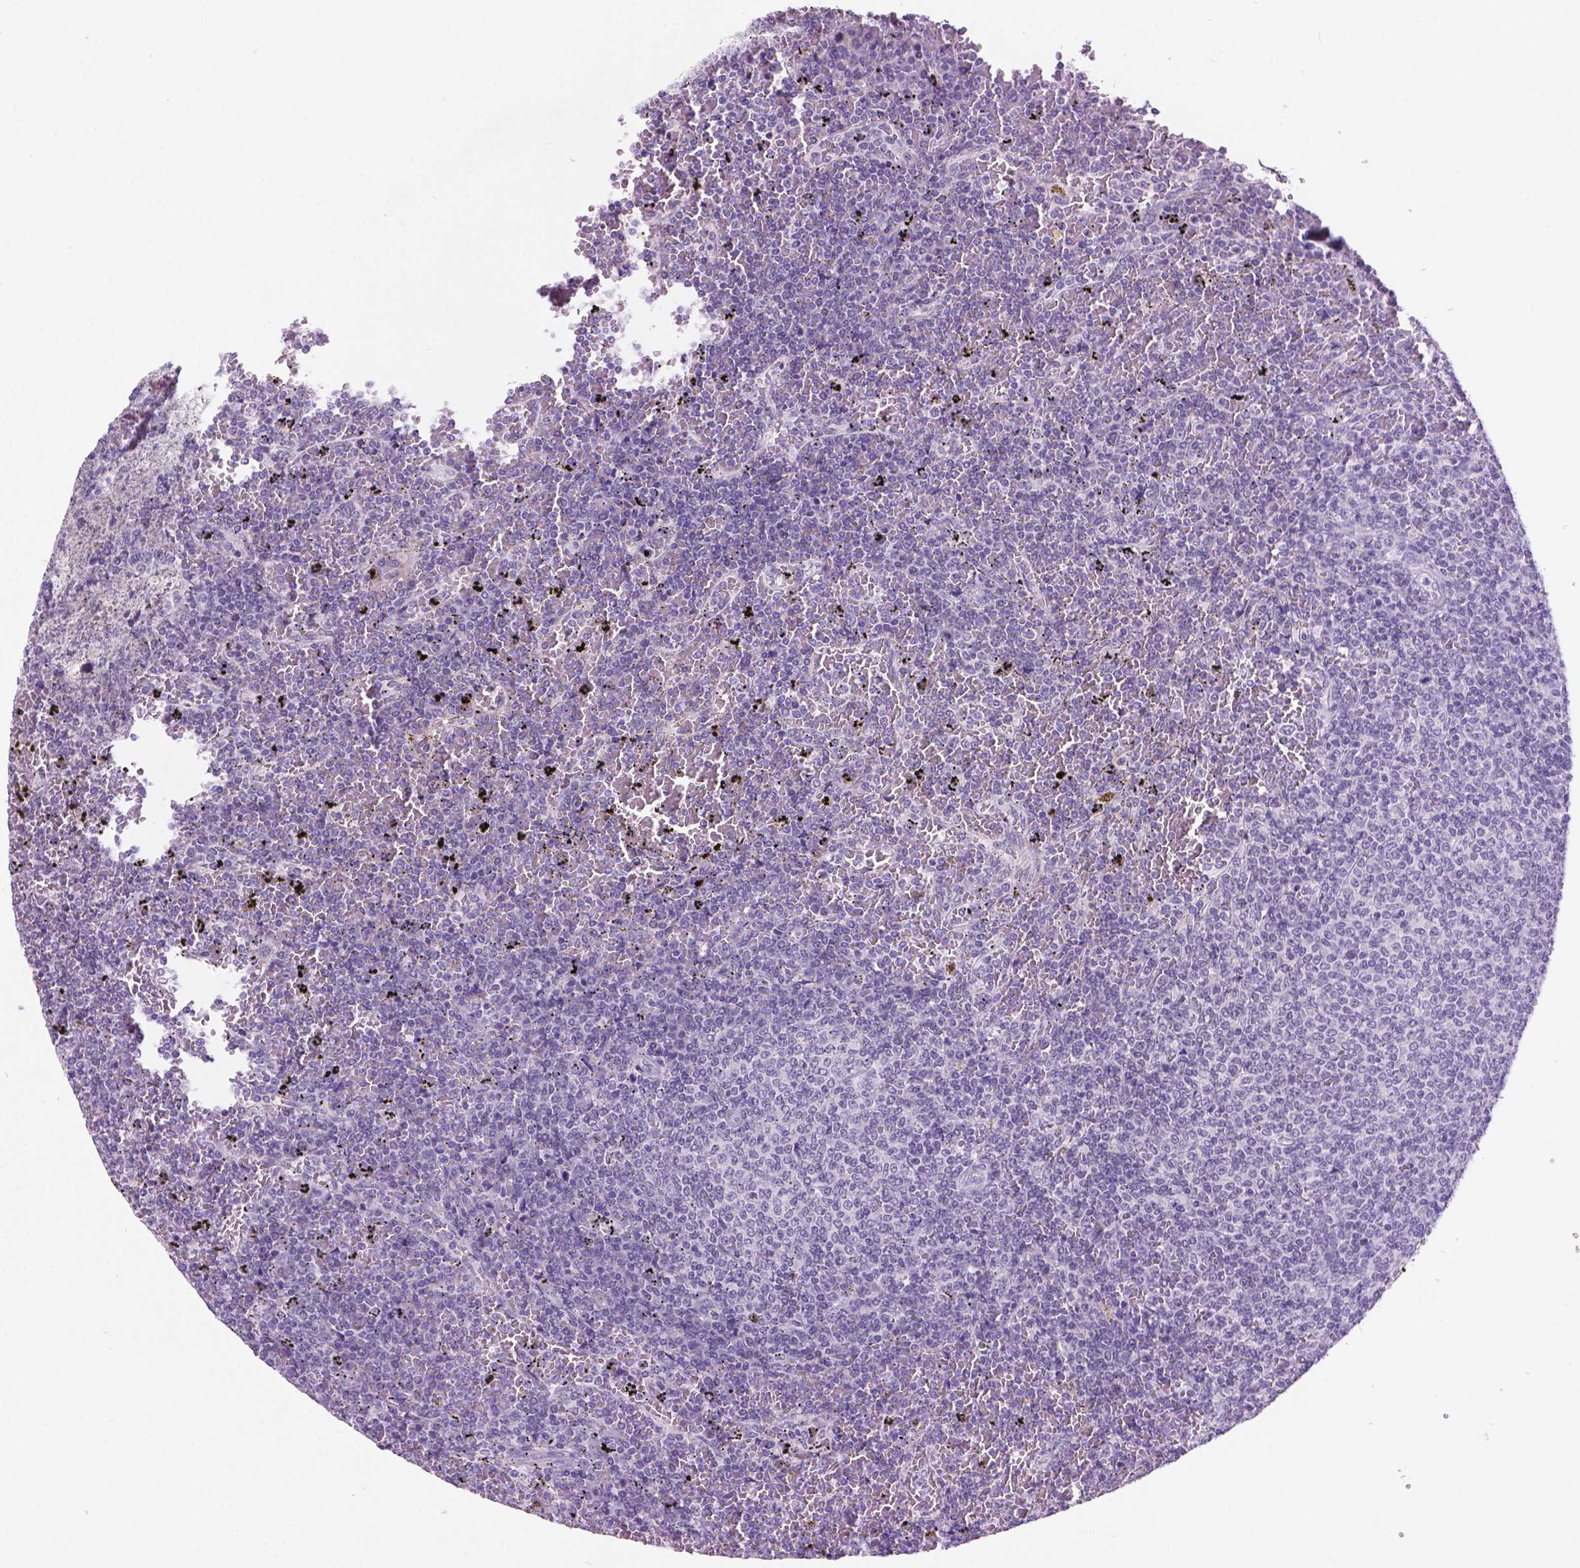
{"staining": {"intensity": "negative", "quantity": "none", "location": "none"}, "tissue": "lymphoma", "cell_type": "Tumor cells", "image_type": "cancer", "snomed": [{"axis": "morphology", "description": "Malignant lymphoma, non-Hodgkin's type, Low grade"}, {"axis": "topography", "description": "Spleen"}], "caption": "Histopathology image shows no protein staining in tumor cells of lymphoma tissue. (Brightfield microscopy of DAB immunohistochemistry (IHC) at high magnification).", "gene": "ARMS2", "patient": {"sex": "female", "age": 77}}